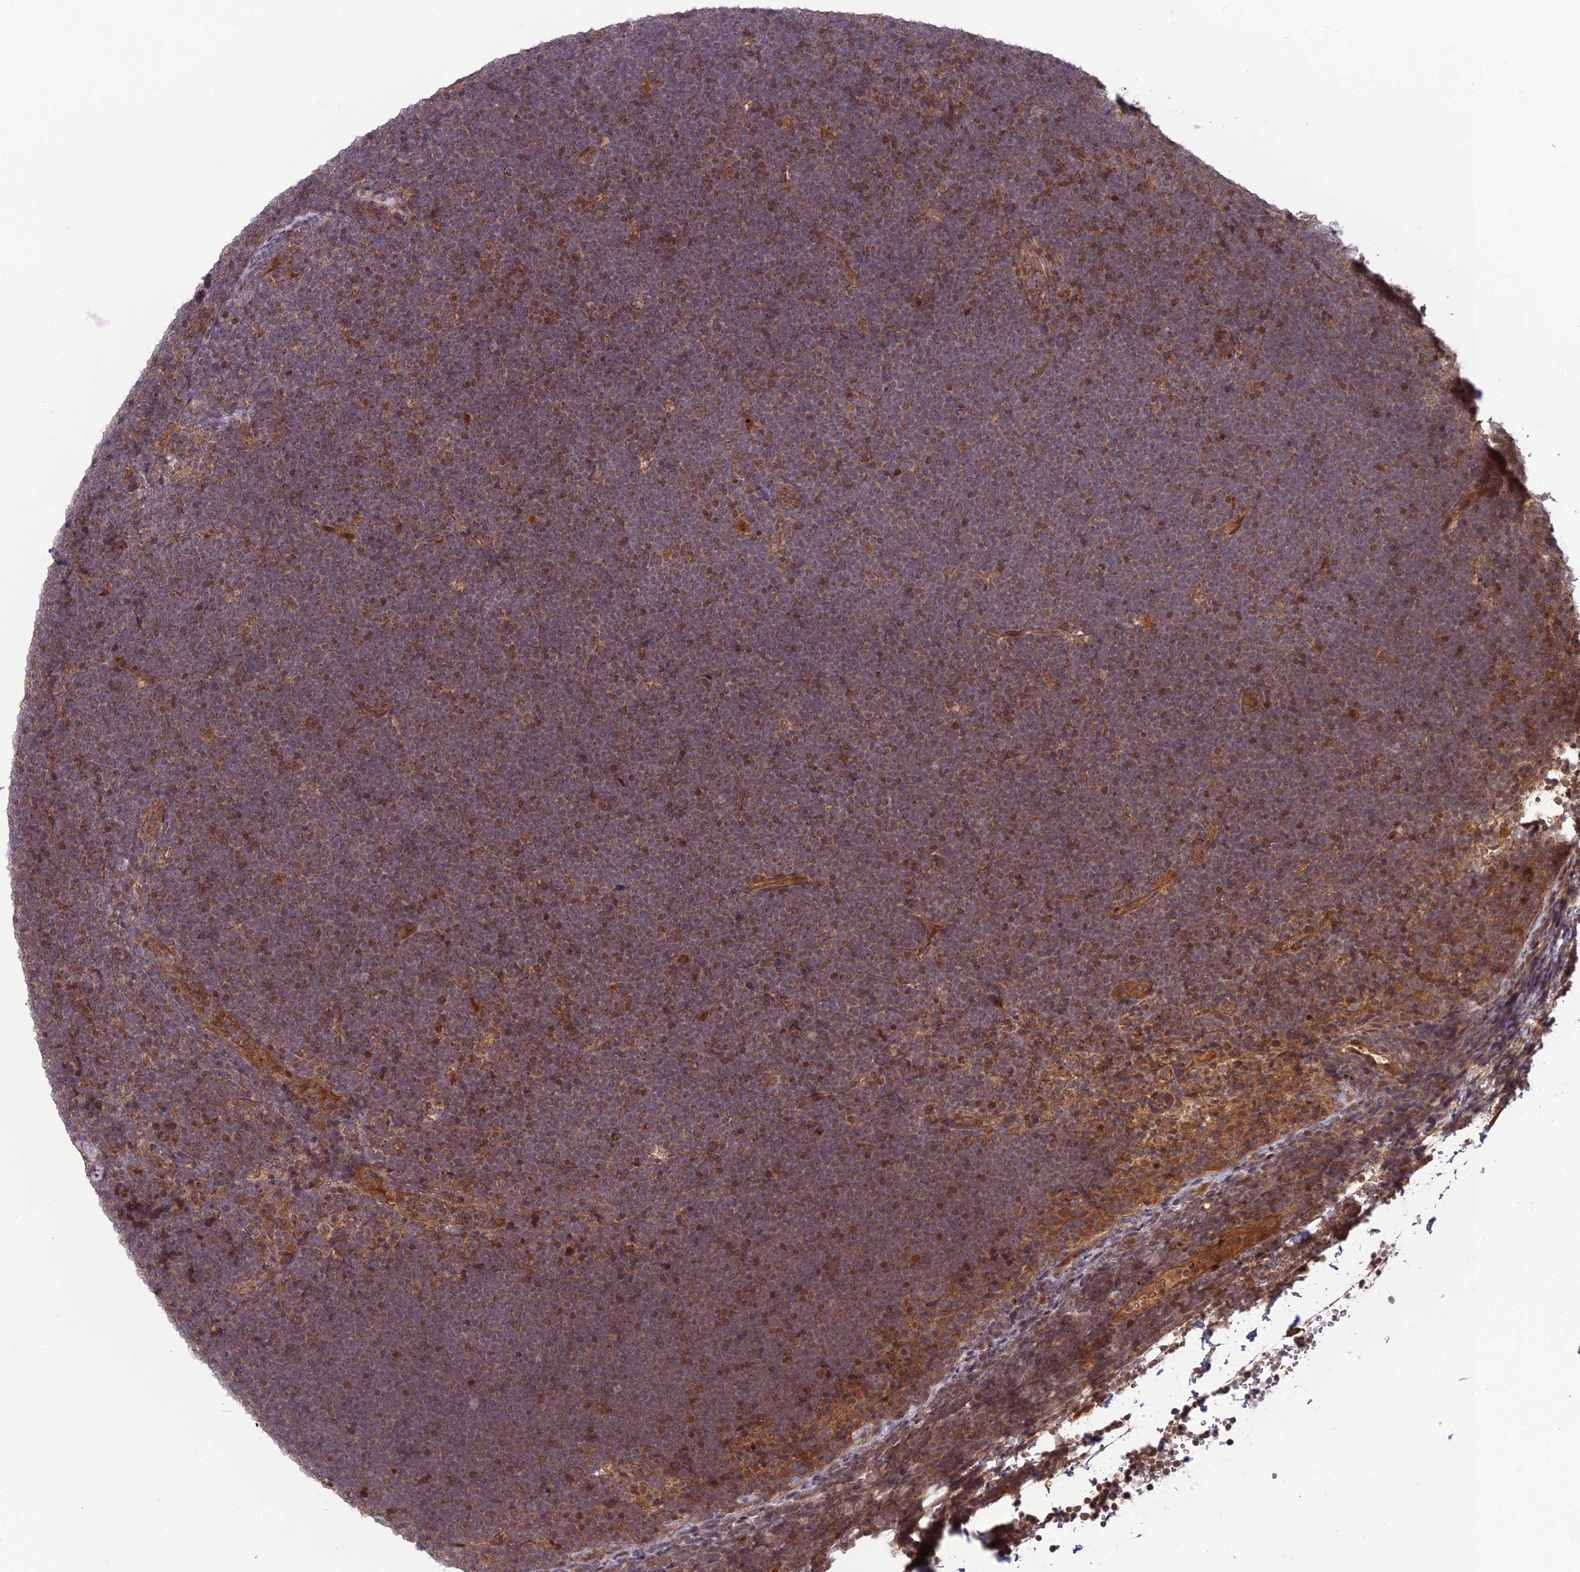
{"staining": {"intensity": "moderate", "quantity": ">75%", "location": "cytoplasmic/membranous"}, "tissue": "lymphoma", "cell_type": "Tumor cells", "image_type": "cancer", "snomed": [{"axis": "morphology", "description": "Malignant lymphoma, non-Hodgkin's type, High grade"}, {"axis": "topography", "description": "Lymph node"}], "caption": "Protein staining by immunohistochemistry (IHC) shows moderate cytoplasmic/membranous positivity in approximately >75% of tumor cells in lymphoma. The protein of interest is stained brown, and the nuclei are stained in blue (DAB IHC with brightfield microscopy, high magnification).", "gene": "NDUFC1", "patient": {"sex": "male", "age": 13}}